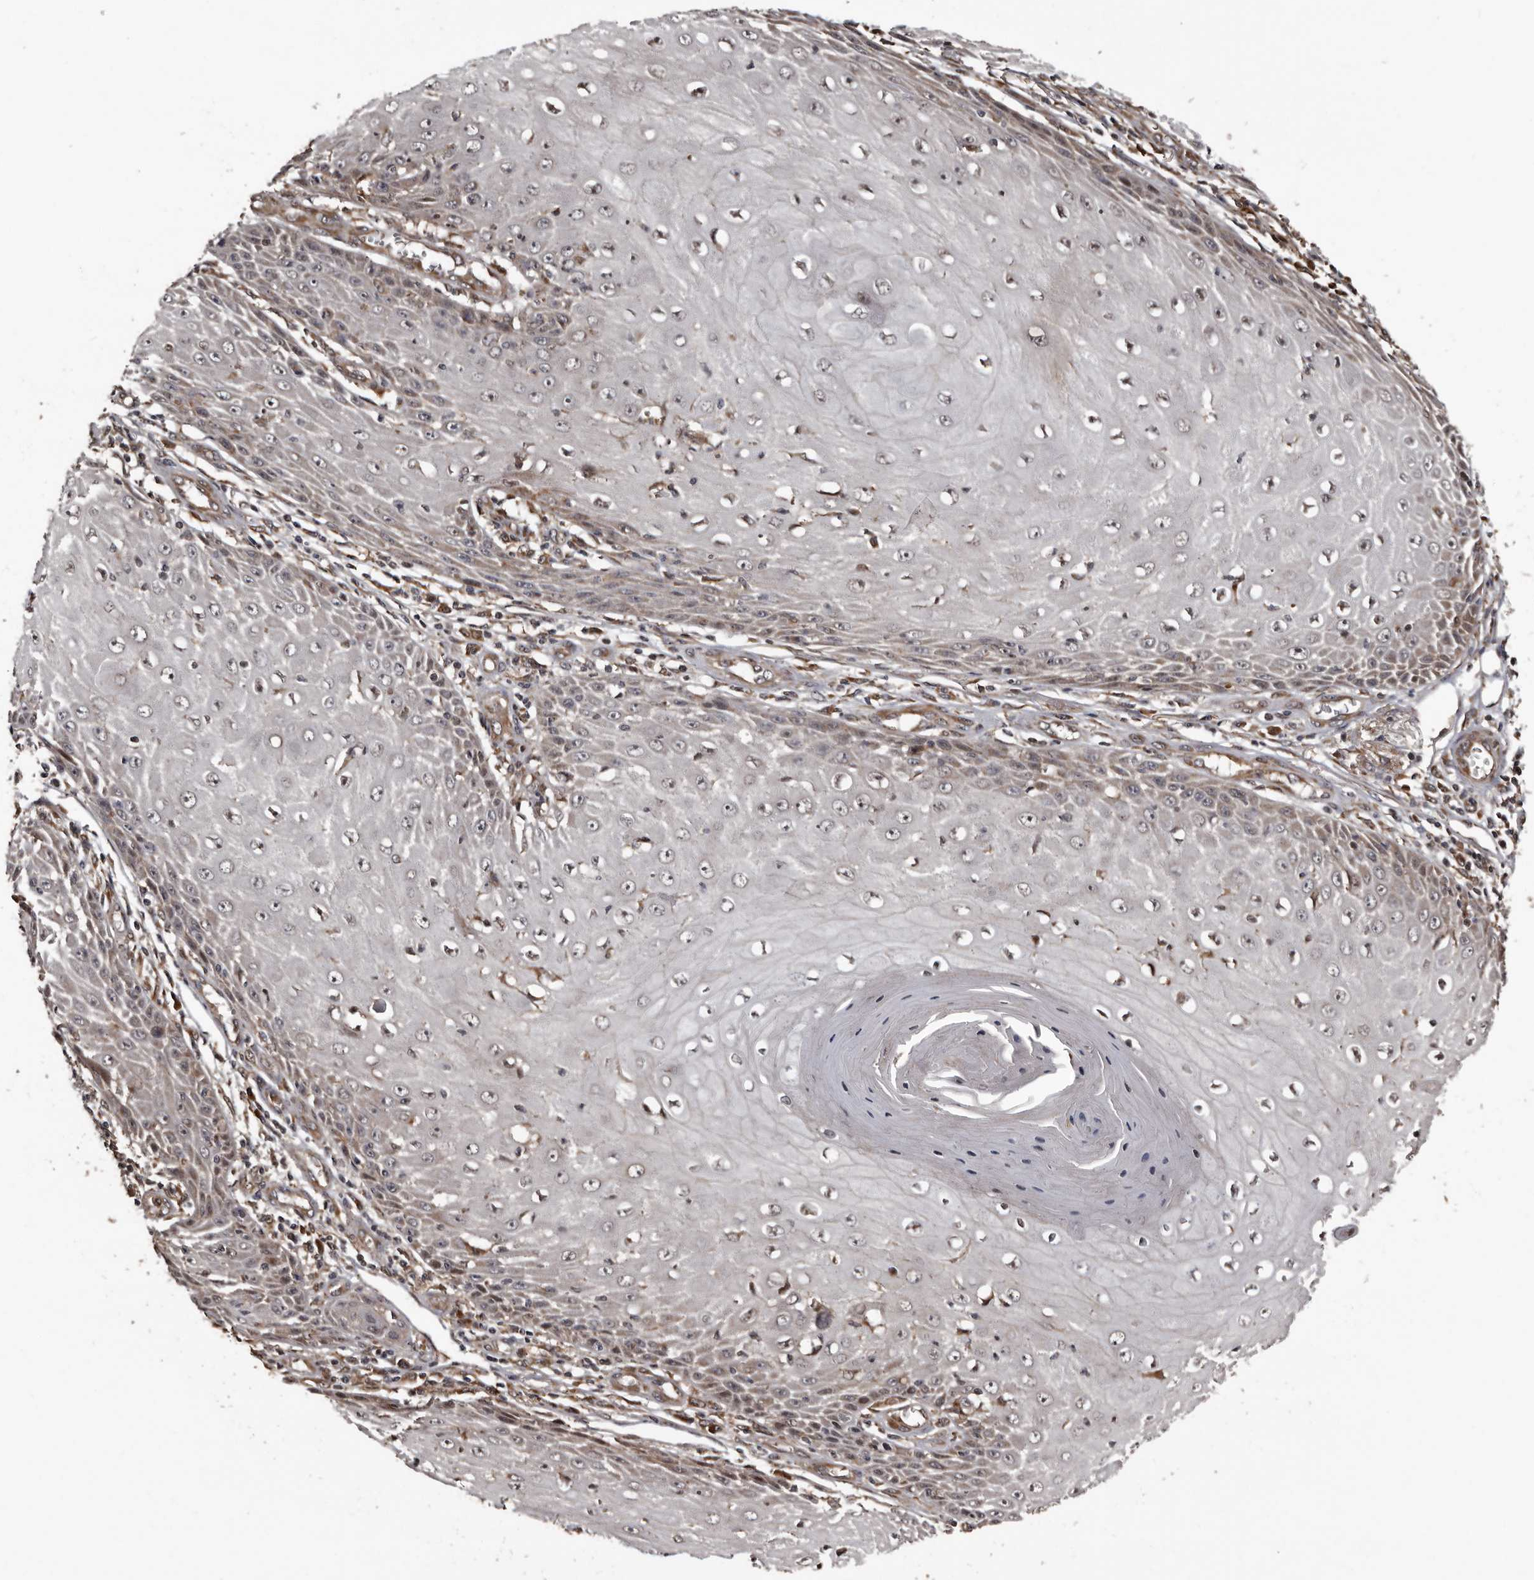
{"staining": {"intensity": "negative", "quantity": "none", "location": "none"}, "tissue": "skin cancer", "cell_type": "Tumor cells", "image_type": "cancer", "snomed": [{"axis": "morphology", "description": "Squamous cell carcinoma, NOS"}, {"axis": "topography", "description": "Skin"}], "caption": "DAB immunohistochemical staining of human skin cancer (squamous cell carcinoma) displays no significant staining in tumor cells.", "gene": "SERTAD4", "patient": {"sex": "female", "age": 73}}